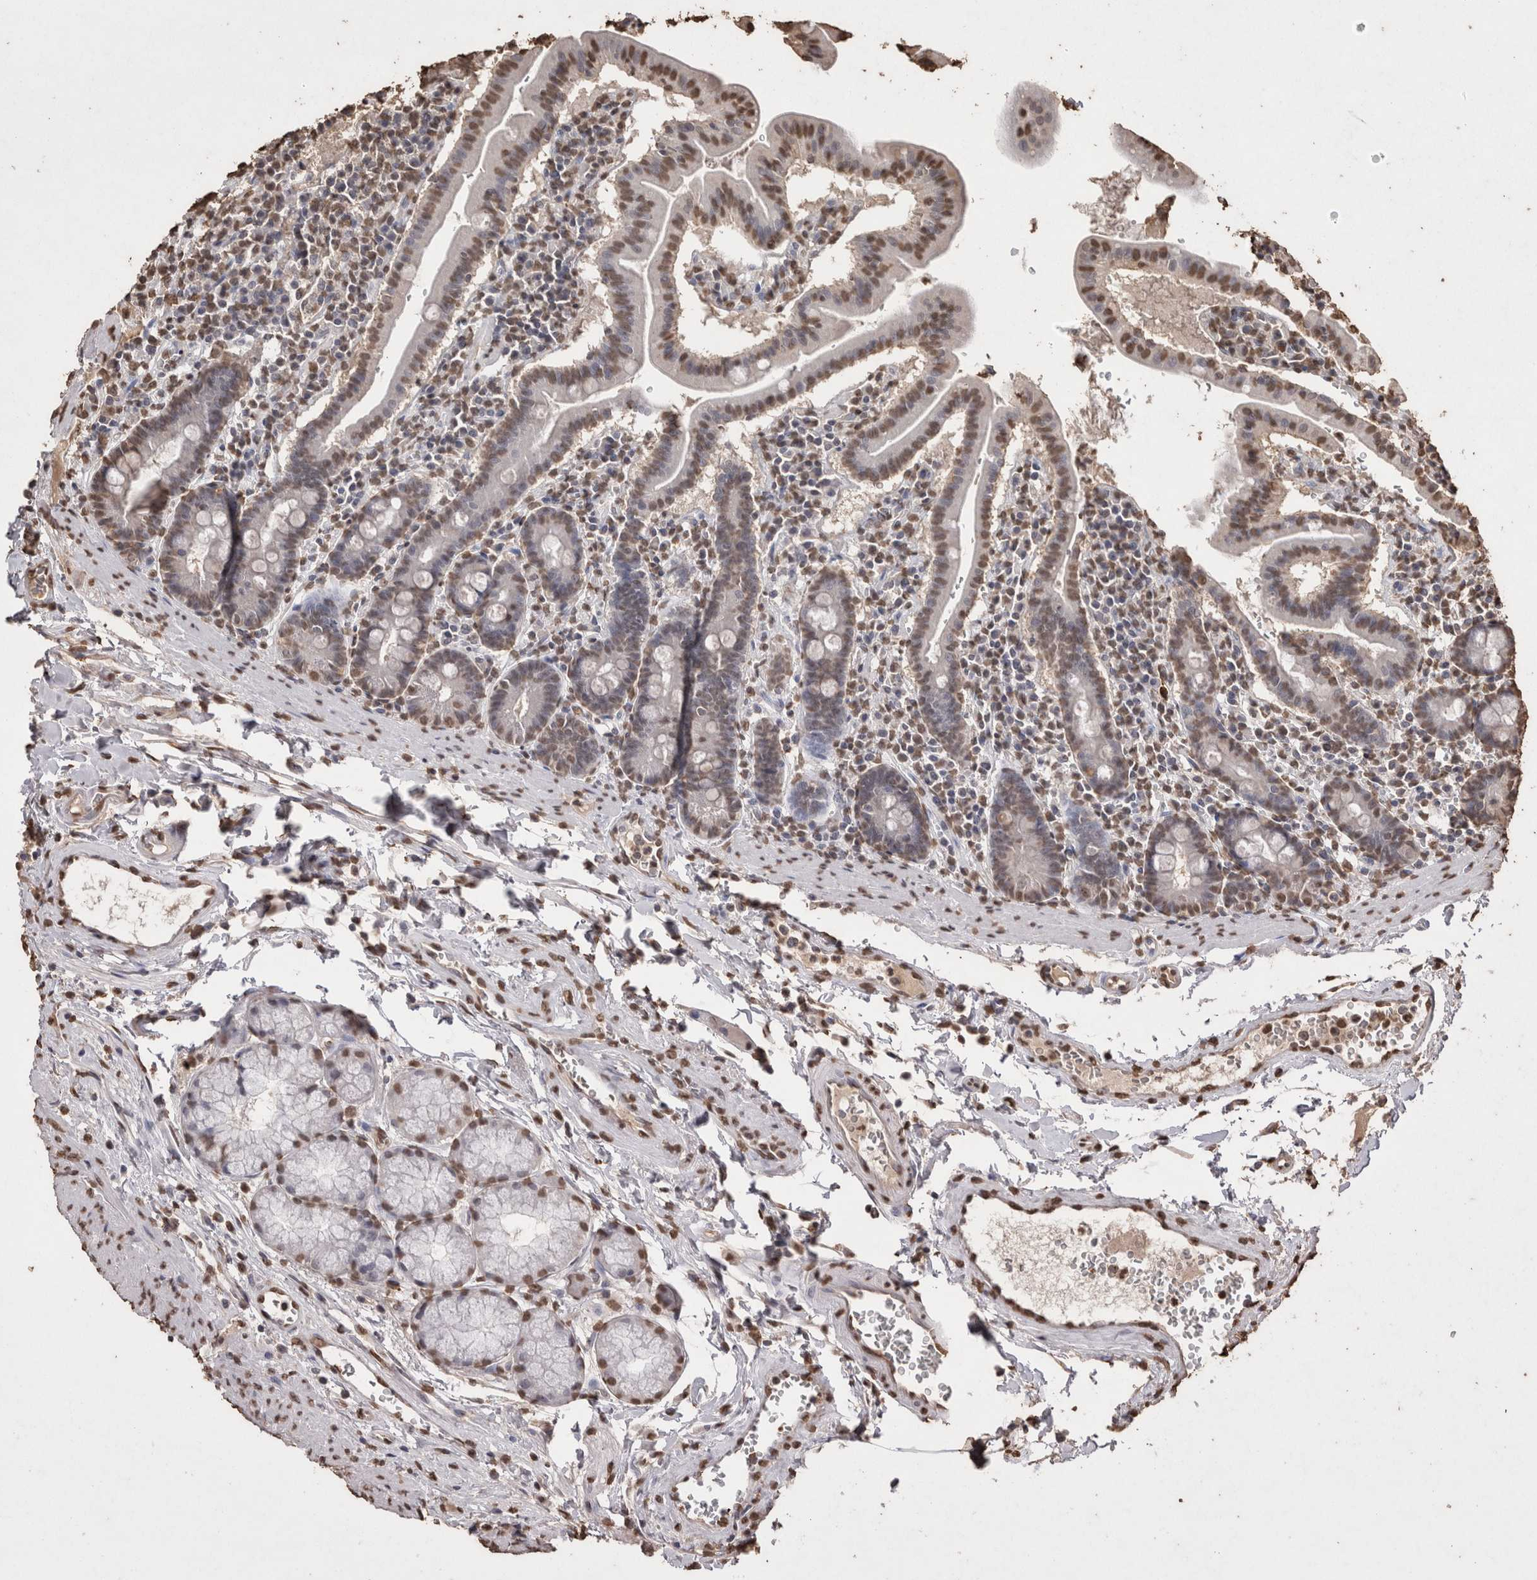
{"staining": {"intensity": "moderate", "quantity": ">75%", "location": "nuclear"}, "tissue": "duodenum", "cell_type": "Glandular cells", "image_type": "normal", "snomed": [{"axis": "morphology", "description": "Normal tissue, NOS"}, {"axis": "morphology", "description": "Adenocarcinoma, NOS"}, {"axis": "topography", "description": "Pancreas"}, {"axis": "topography", "description": "Duodenum"}], "caption": "Protein staining reveals moderate nuclear positivity in approximately >75% of glandular cells in unremarkable duodenum.", "gene": "POU5F1", "patient": {"sex": "male", "age": 50}}